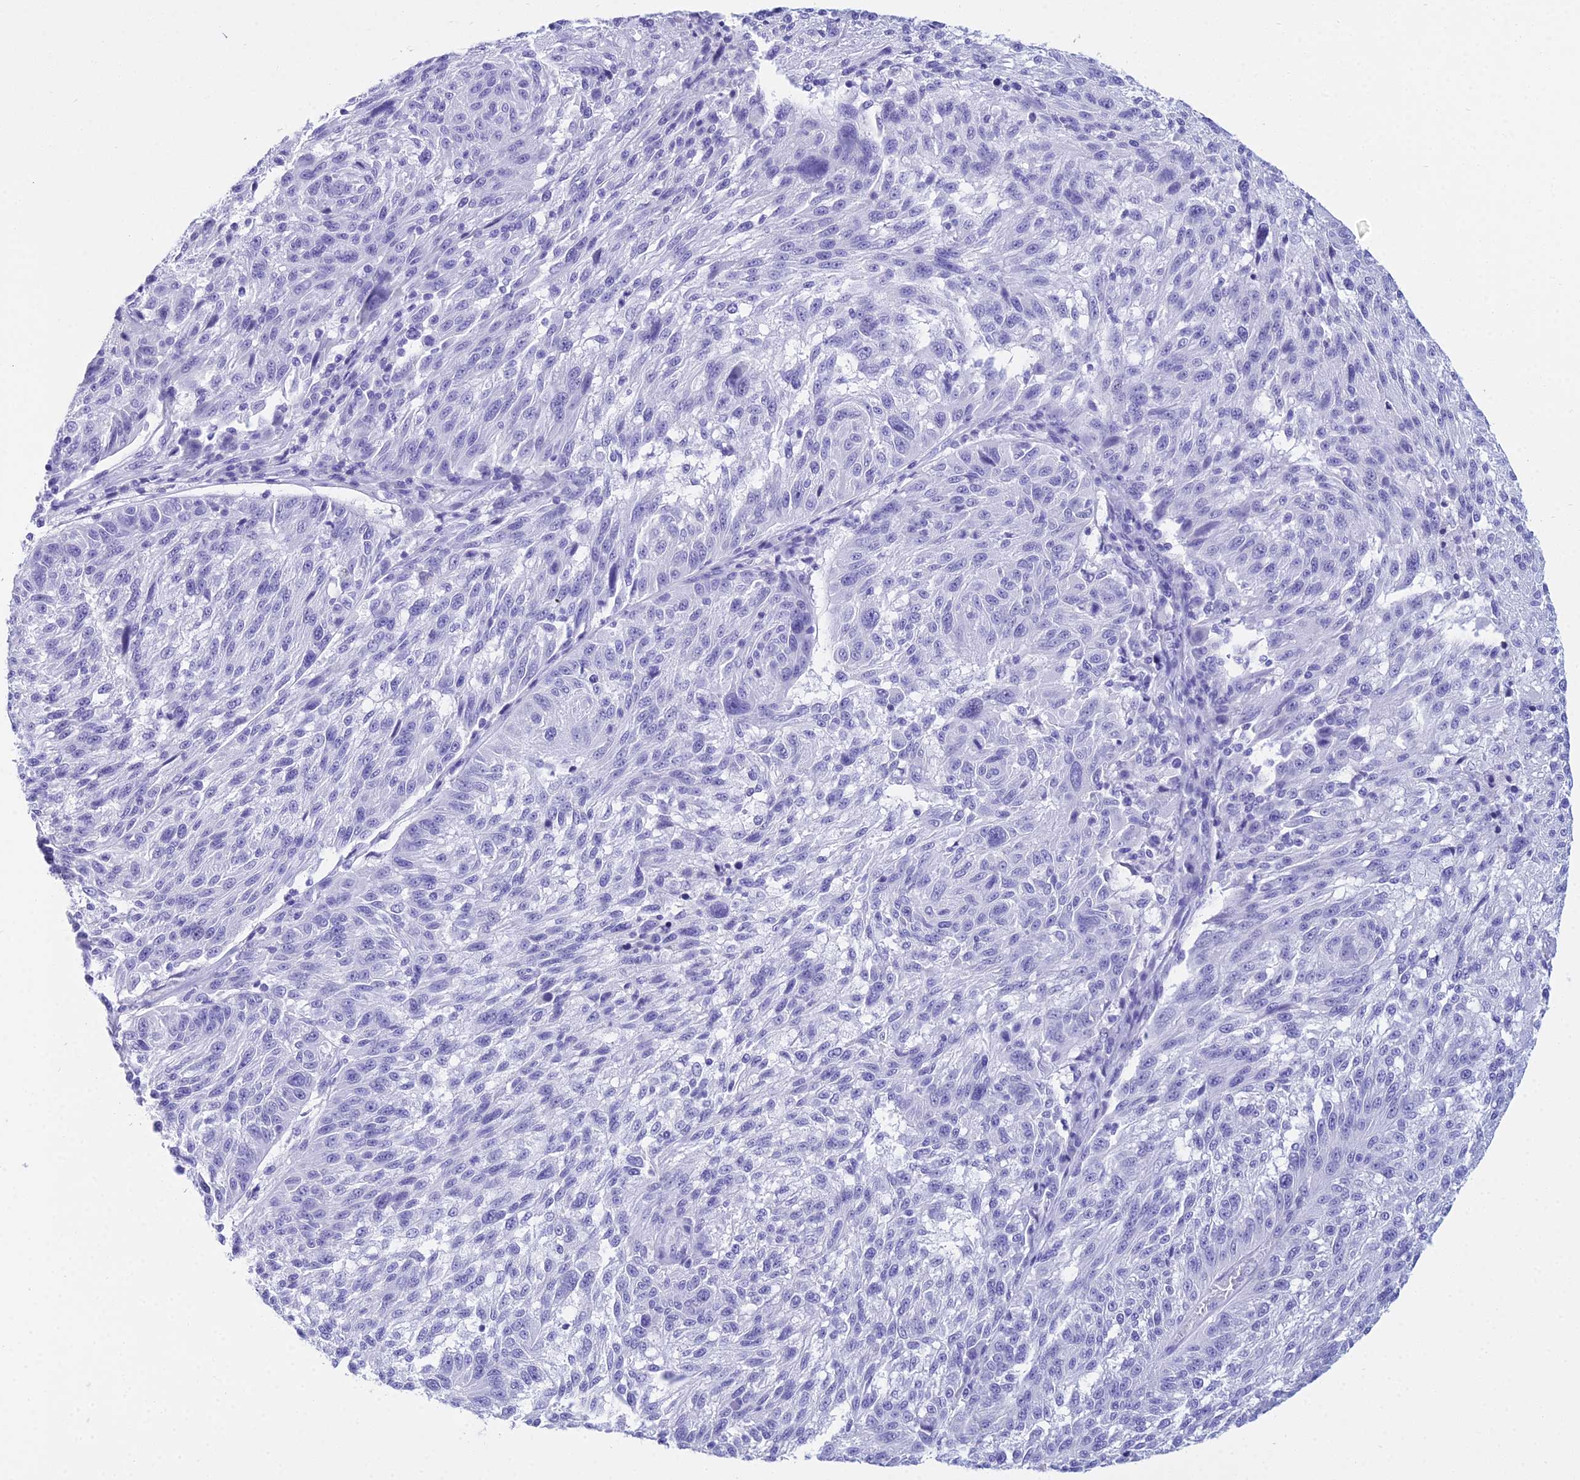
{"staining": {"intensity": "negative", "quantity": "none", "location": "none"}, "tissue": "melanoma", "cell_type": "Tumor cells", "image_type": "cancer", "snomed": [{"axis": "morphology", "description": "Malignant melanoma, NOS"}, {"axis": "topography", "description": "Skin"}], "caption": "An immunohistochemistry micrograph of malignant melanoma is shown. There is no staining in tumor cells of malignant melanoma.", "gene": "ZNF442", "patient": {"sex": "male", "age": 53}}